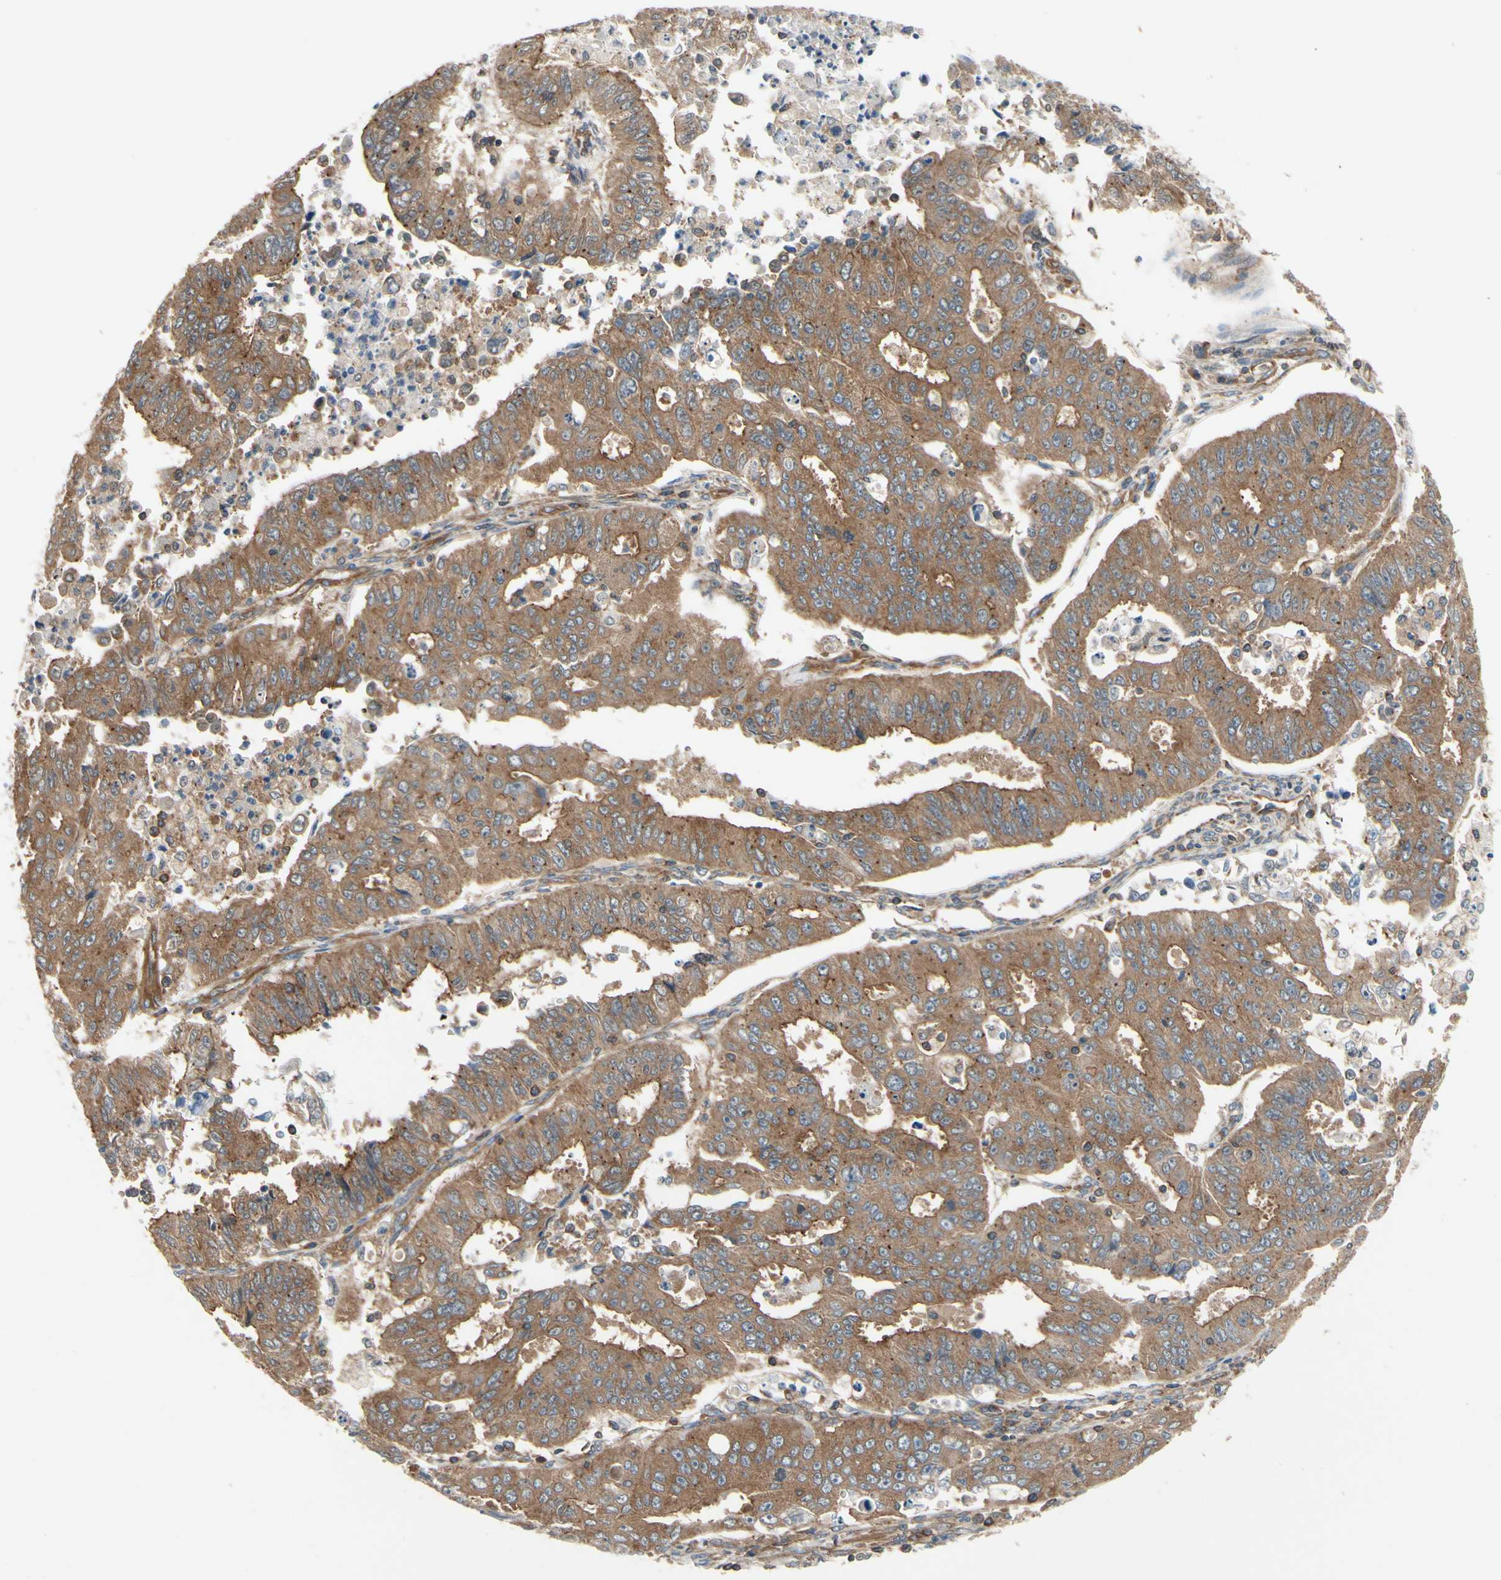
{"staining": {"intensity": "moderate", "quantity": "25%-75%", "location": "cytoplasmic/membranous"}, "tissue": "endometrial cancer", "cell_type": "Tumor cells", "image_type": "cancer", "snomed": [{"axis": "morphology", "description": "Adenocarcinoma, NOS"}, {"axis": "topography", "description": "Endometrium"}], "caption": "Immunohistochemistry (IHC) image of neoplastic tissue: endometrial cancer stained using immunohistochemistry (IHC) reveals medium levels of moderate protein expression localized specifically in the cytoplasmic/membranous of tumor cells, appearing as a cytoplasmic/membranous brown color.", "gene": "EPS15", "patient": {"sex": "female", "age": 42}}